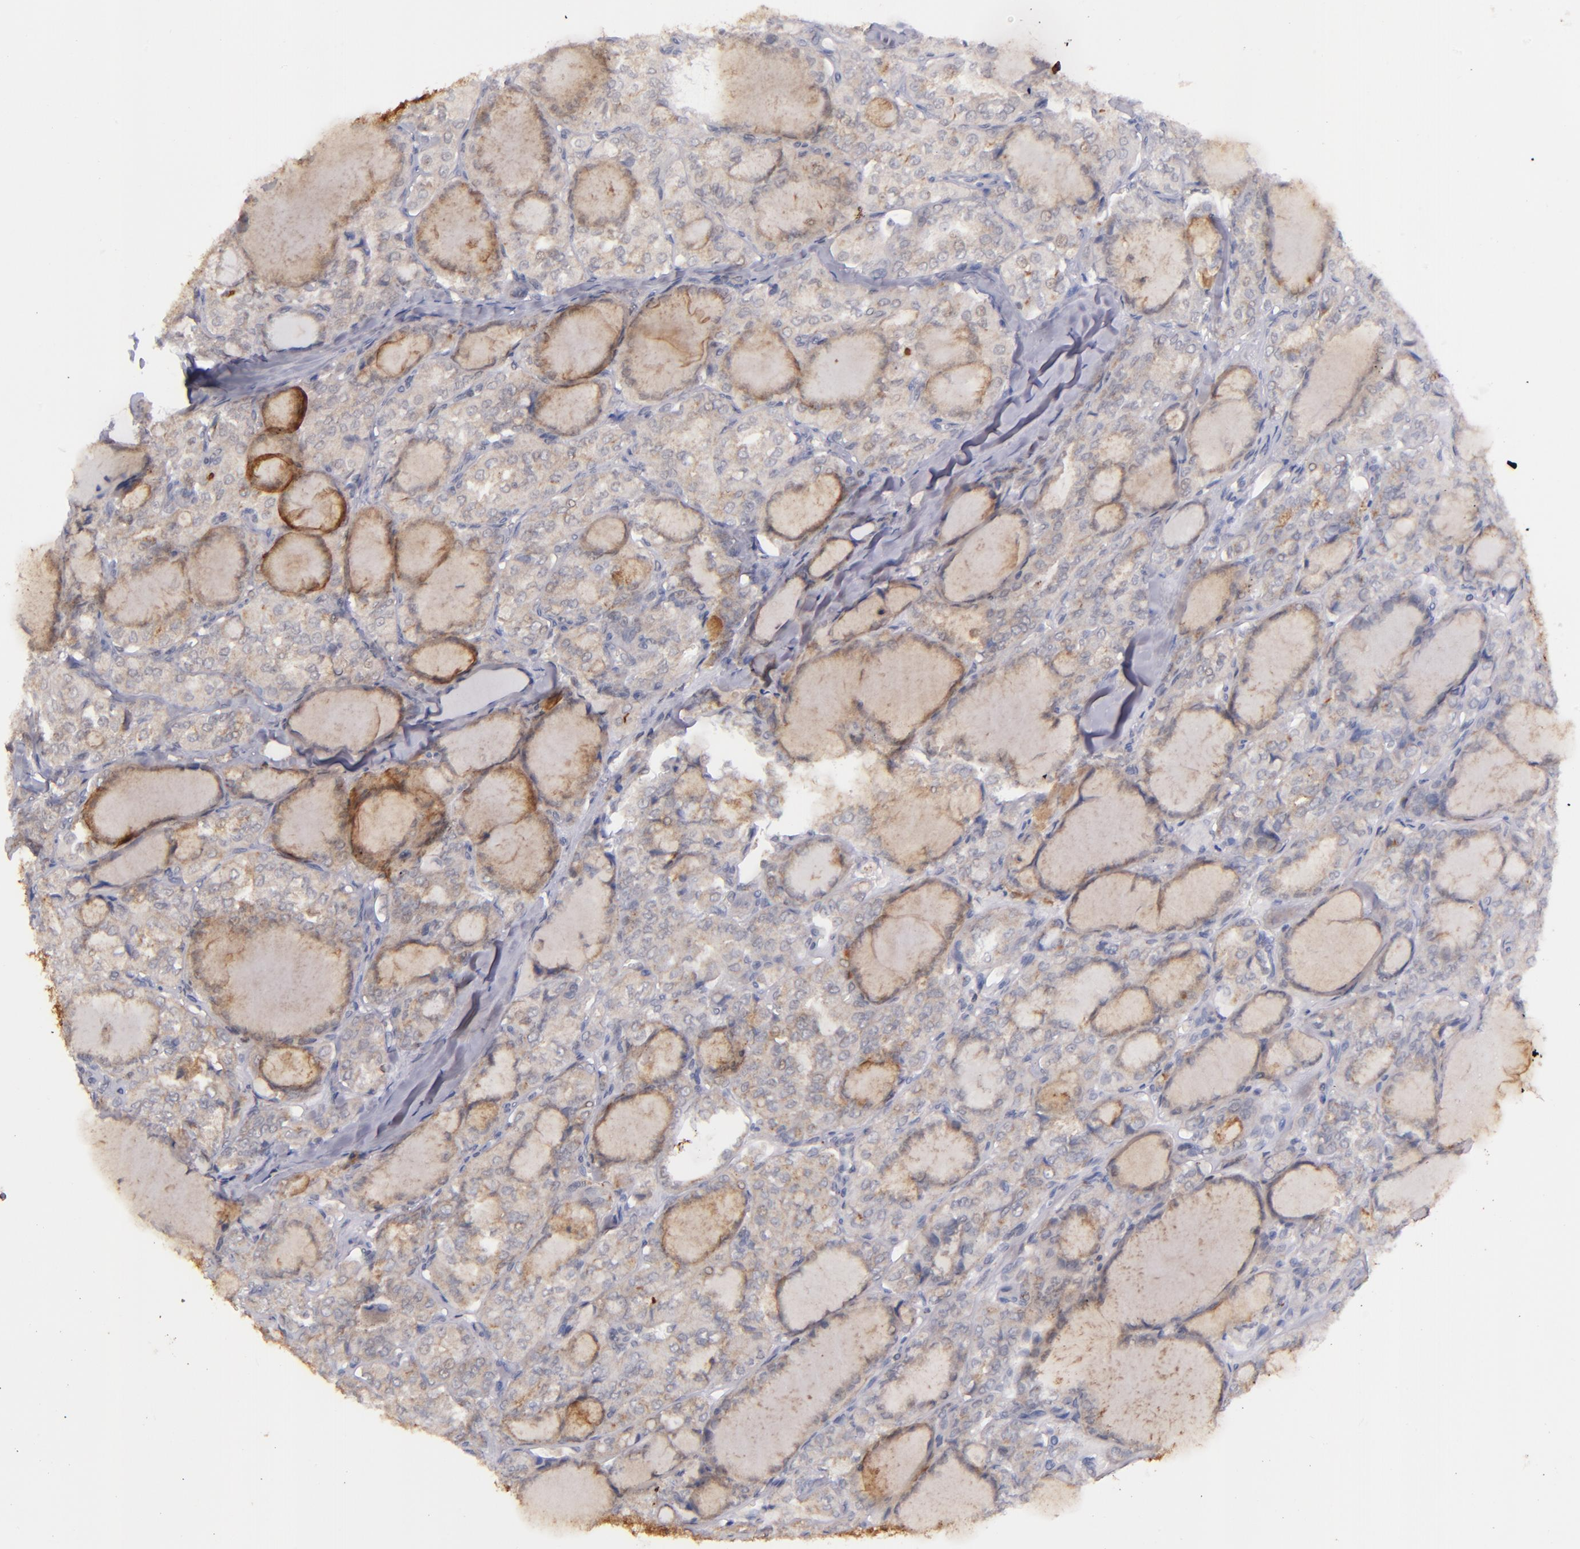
{"staining": {"intensity": "moderate", "quantity": ">75%", "location": "cytoplasmic/membranous"}, "tissue": "thyroid cancer", "cell_type": "Tumor cells", "image_type": "cancer", "snomed": [{"axis": "morphology", "description": "Papillary adenocarcinoma, NOS"}, {"axis": "topography", "description": "Thyroid gland"}], "caption": "Moderate cytoplasmic/membranous staining is present in approximately >75% of tumor cells in thyroid cancer.", "gene": "SYP", "patient": {"sex": "male", "age": 20}}